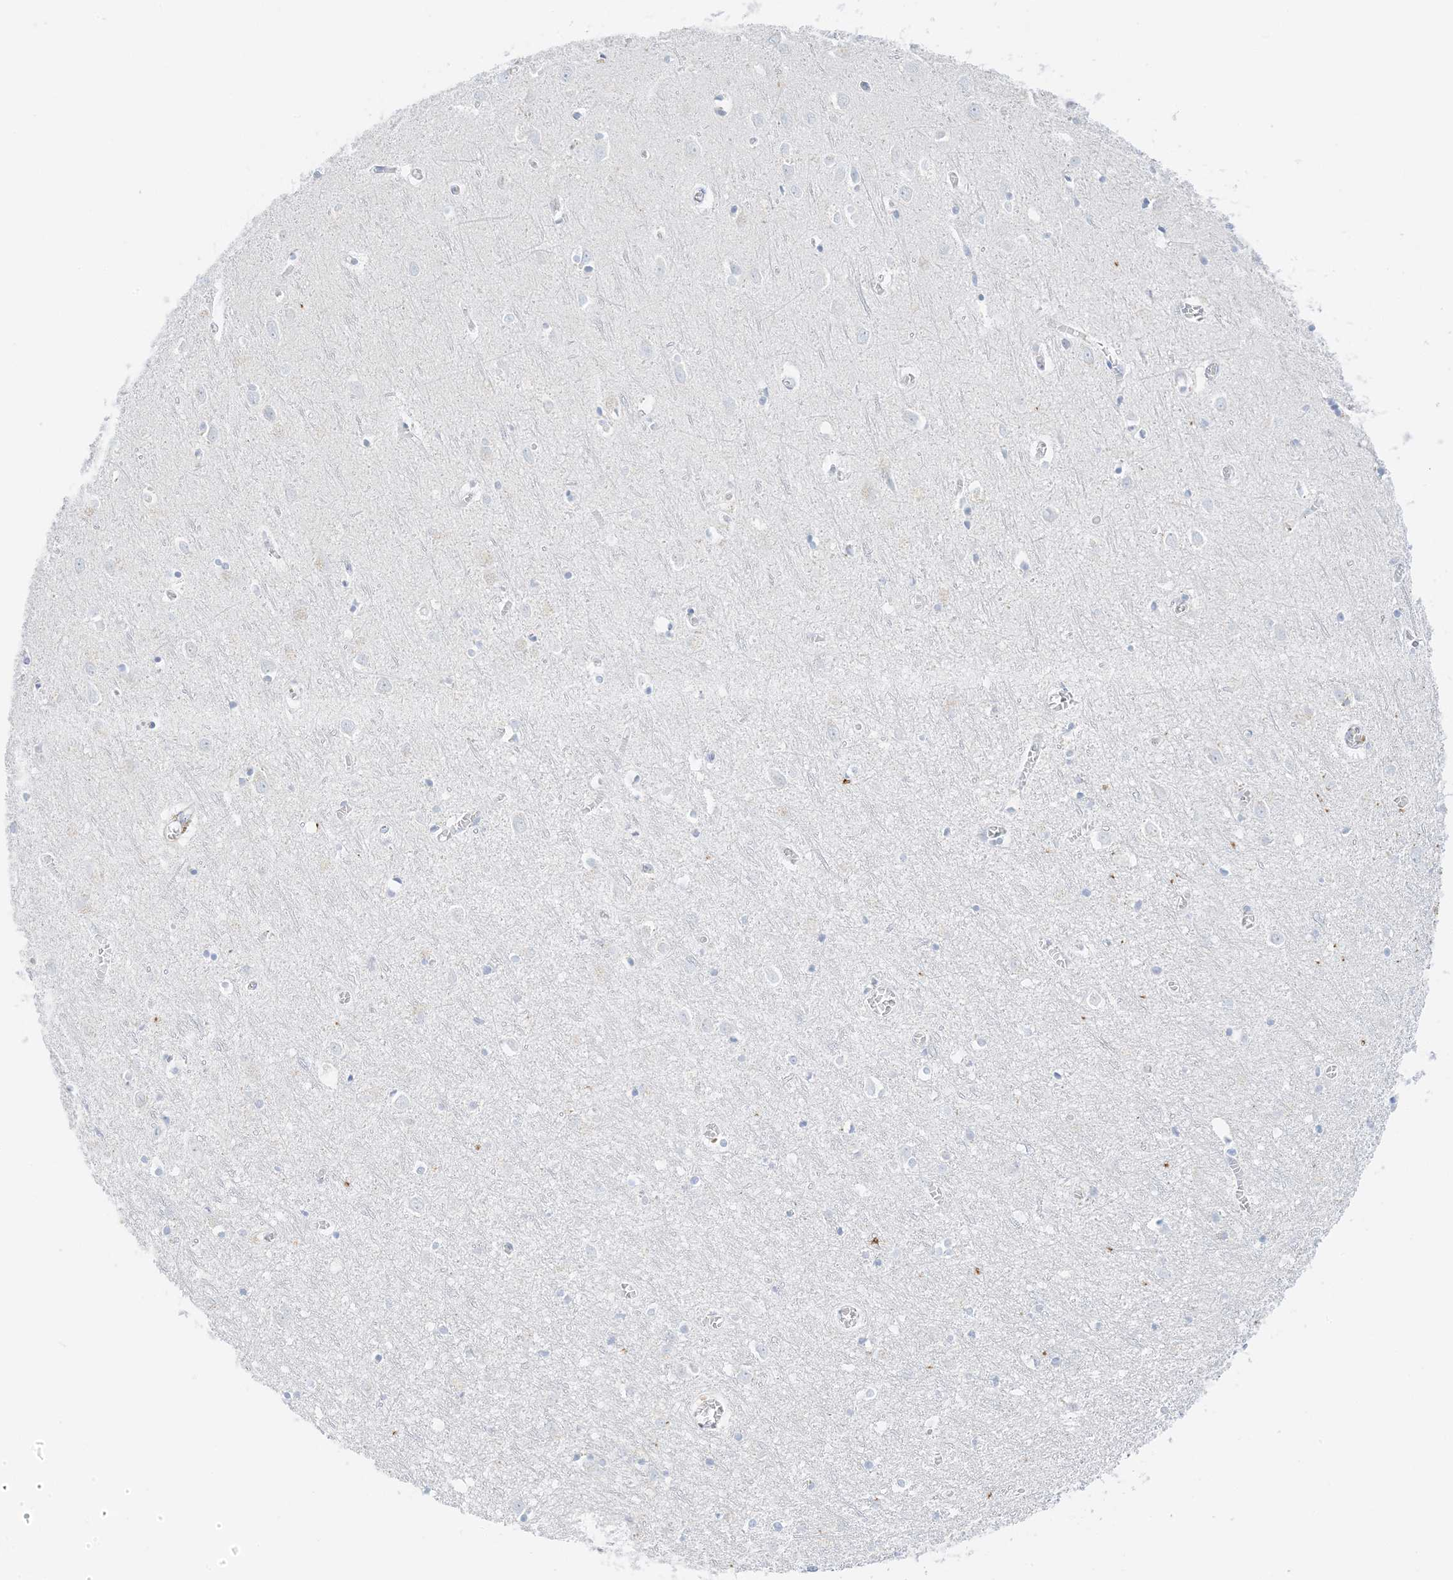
{"staining": {"intensity": "negative", "quantity": "none", "location": "none"}, "tissue": "cerebral cortex", "cell_type": "Endothelial cells", "image_type": "normal", "snomed": [{"axis": "morphology", "description": "Normal tissue, NOS"}, {"axis": "topography", "description": "Cerebral cortex"}], "caption": "Endothelial cells are negative for brown protein staining in benign cerebral cortex. (Brightfield microscopy of DAB (3,3'-diaminobenzidine) immunohistochemistry (IHC) at high magnification).", "gene": "SLC22A13", "patient": {"sex": "female", "age": 64}}